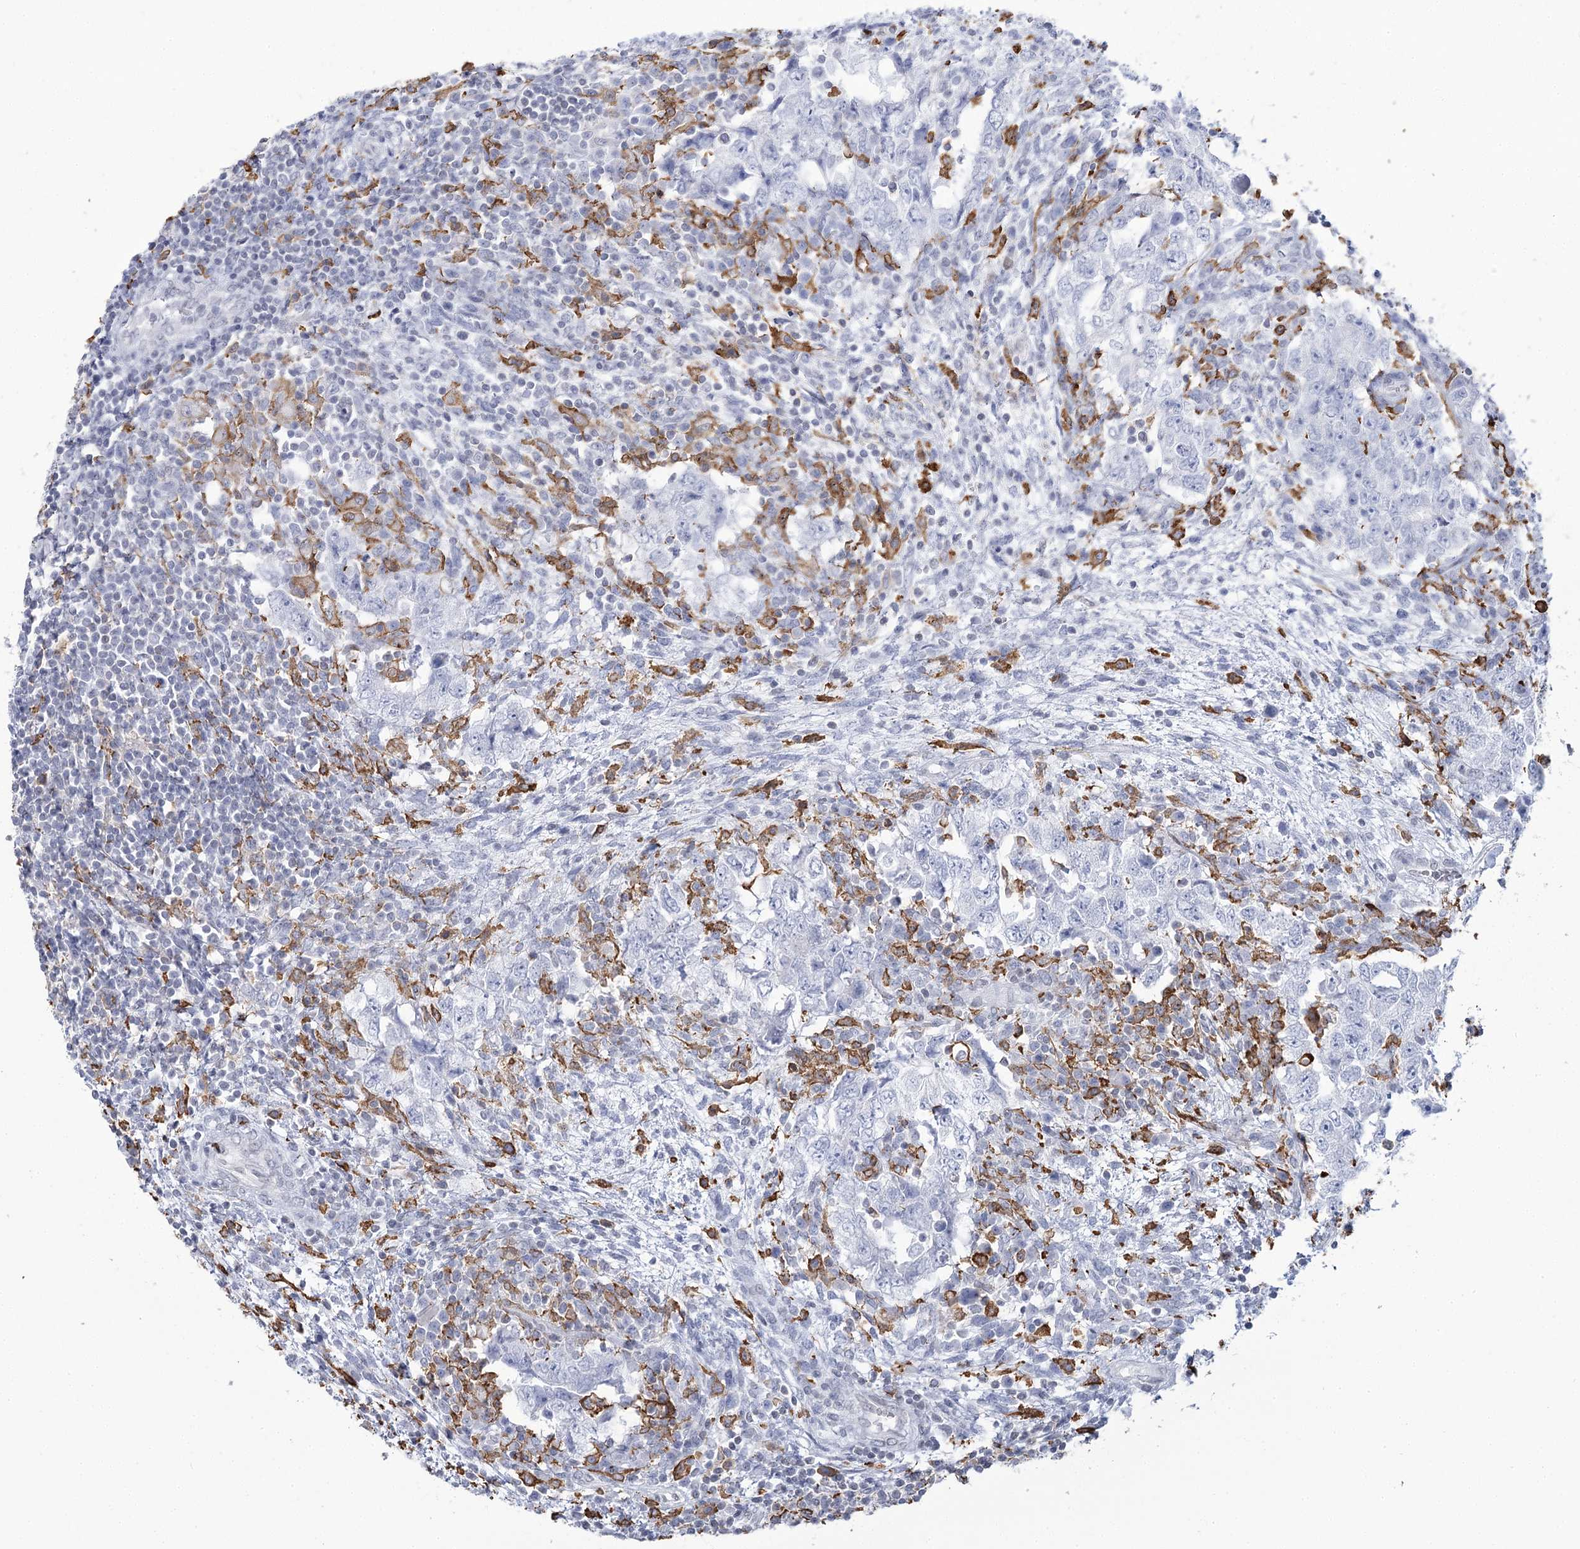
{"staining": {"intensity": "negative", "quantity": "none", "location": "none"}, "tissue": "testis cancer", "cell_type": "Tumor cells", "image_type": "cancer", "snomed": [{"axis": "morphology", "description": "Carcinoma, Embryonal, NOS"}, {"axis": "topography", "description": "Testis"}], "caption": "Embryonal carcinoma (testis) was stained to show a protein in brown. There is no significant expression in tumor cells.", "gene": "C11orf1", "patient": {"sex": "male", "age": 26}}